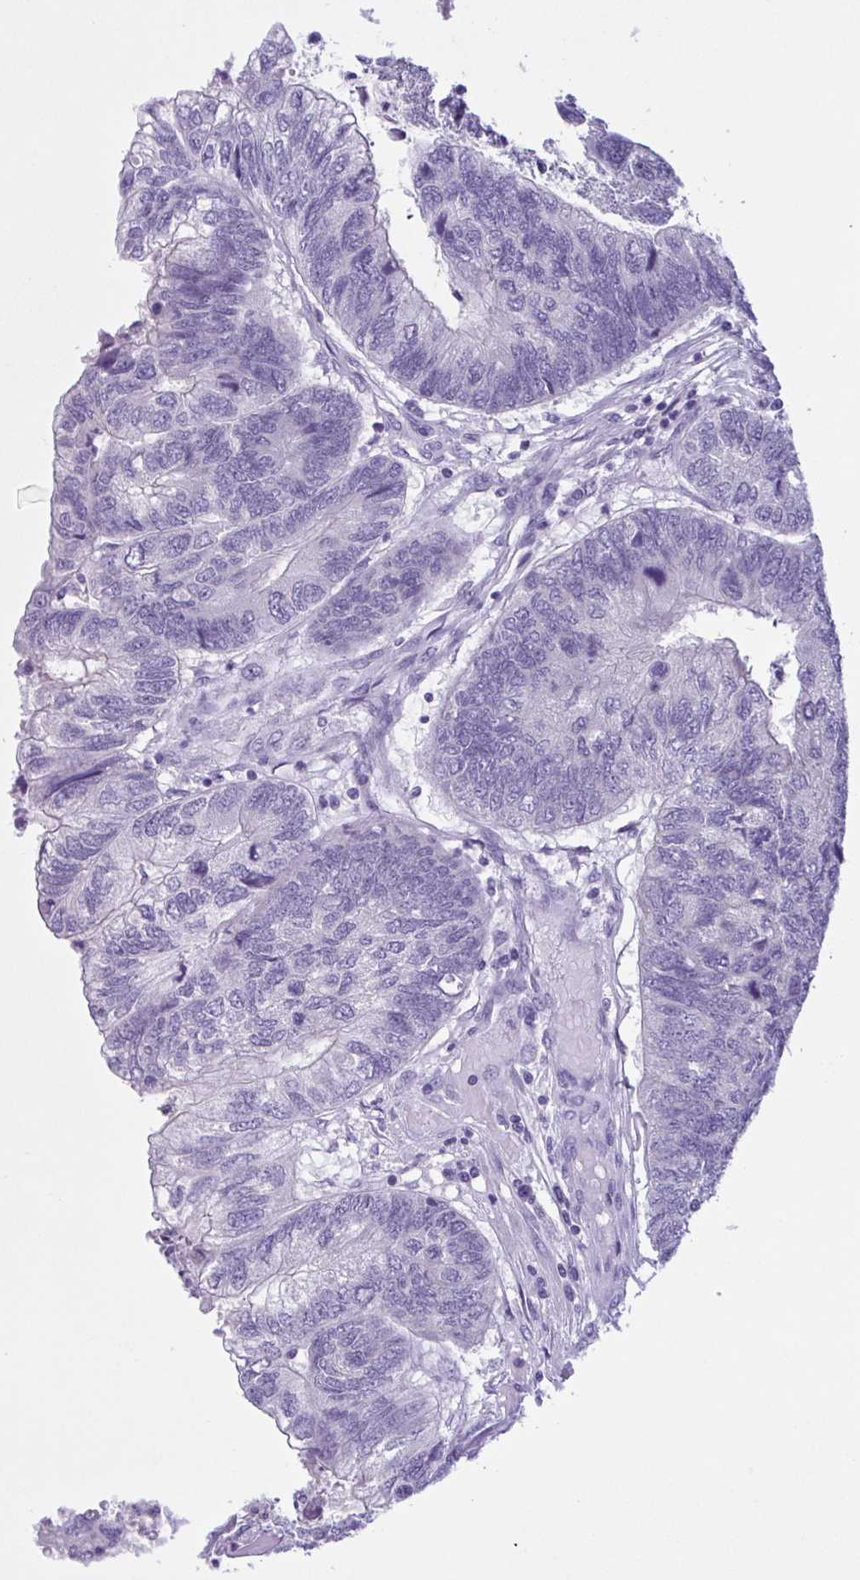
{"staining": {"intensity": "negative", "quantity": "none", "location": "none"}, "tissue": "colorectal cancer", "cell_type": "Tumor cells", "image_type": "cancer", "snomed": [{"axis": "morphology", "description": "Adenocarcinoma, NOS"}, {"axis": "topography", "description": "Colon"}], "caption": "Image shows no significant protein staining in tumor cells of adenocarcinoma (colorectal). The staining is performed using DAB brown chromogen with nuclei counter-stained in using hematoxylin.", "gene": "INAFM1", "patient": {"sex": "female", "age": 67}}